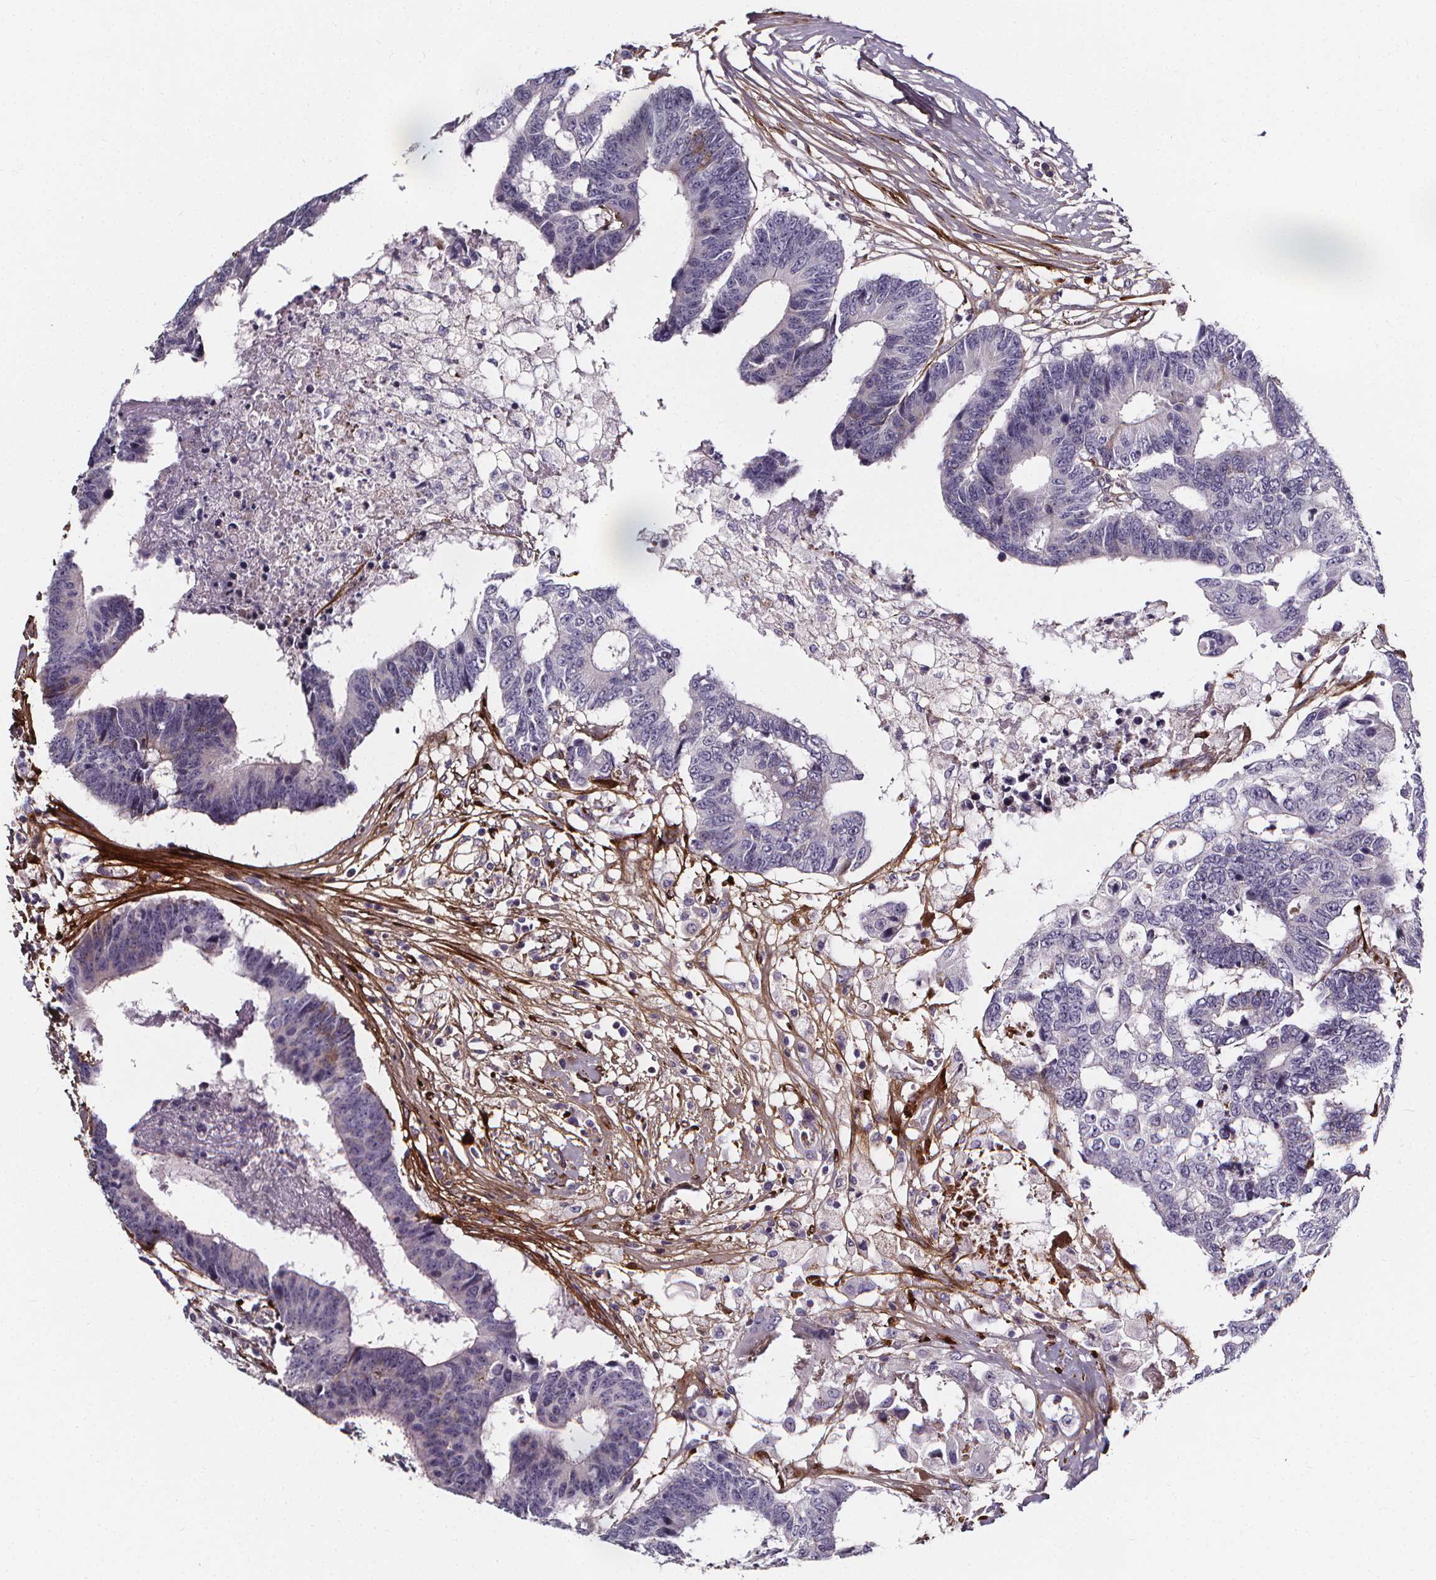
{"staining": {"intensity": "negative", "quantity": "none", "location": "none"}, "tissue": "colorectal cancer", "cell_type": "Tumor cells", "image_type": "cancer", "snomed": [{"axis": "morphology", "description": "Adenocarcinoma, NOS"}, {"axis": "topography", "description": "Colon"}], "caption": "Immunohistochemistry (IHC) of adenocarcinoma (colorectal) demonstrates no expression in tumor cells.", "gene": "AEBP1", "patient": {"sex": "female", "age": 48}}